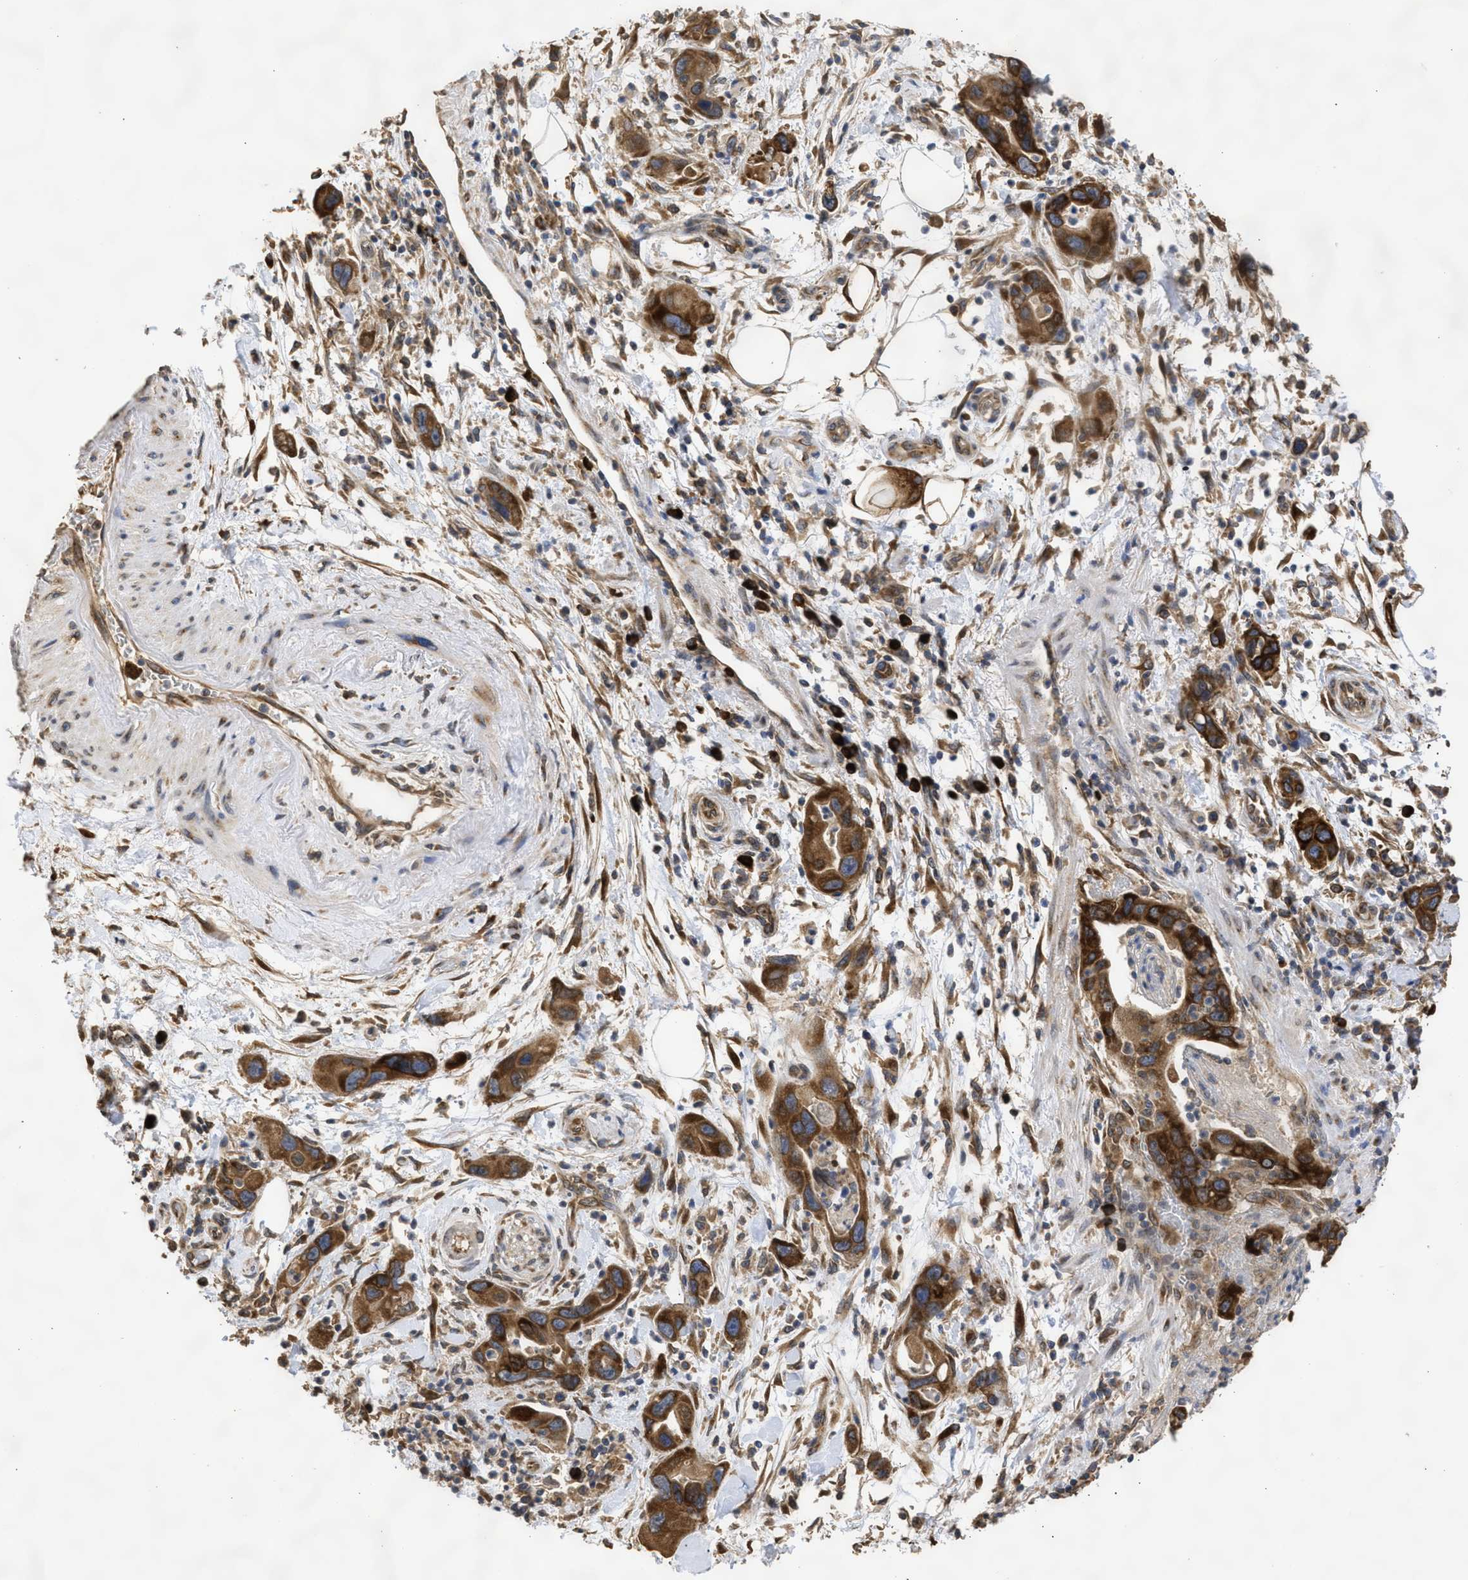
{"staining": {"intensity": "strong", "quantity": ">75%", "location": "cytoplasmic/membranous"}, "tissue": "pancreatic cancer", "cell_type": "Tumor cells", "image_type": "cancer", "snomed": [{"axis": "morphology", "description": "Normal tissue, NOS"}, {"axis": "morphology", "description": "Adenocarcinoma, NOS"}, {"axis": "topography", "description": "Pancreas"}], "caption": "Brown immunohistochemical staining in pancreatic cancer shows strong cytoplasmic/membranous positivity in about >75% of tumor cells. (brown staining indicates protein expression, while blue staining denotes nuclei).", "gene": "DNAJC1", "patient": {"sex": "female", "age": 71}}